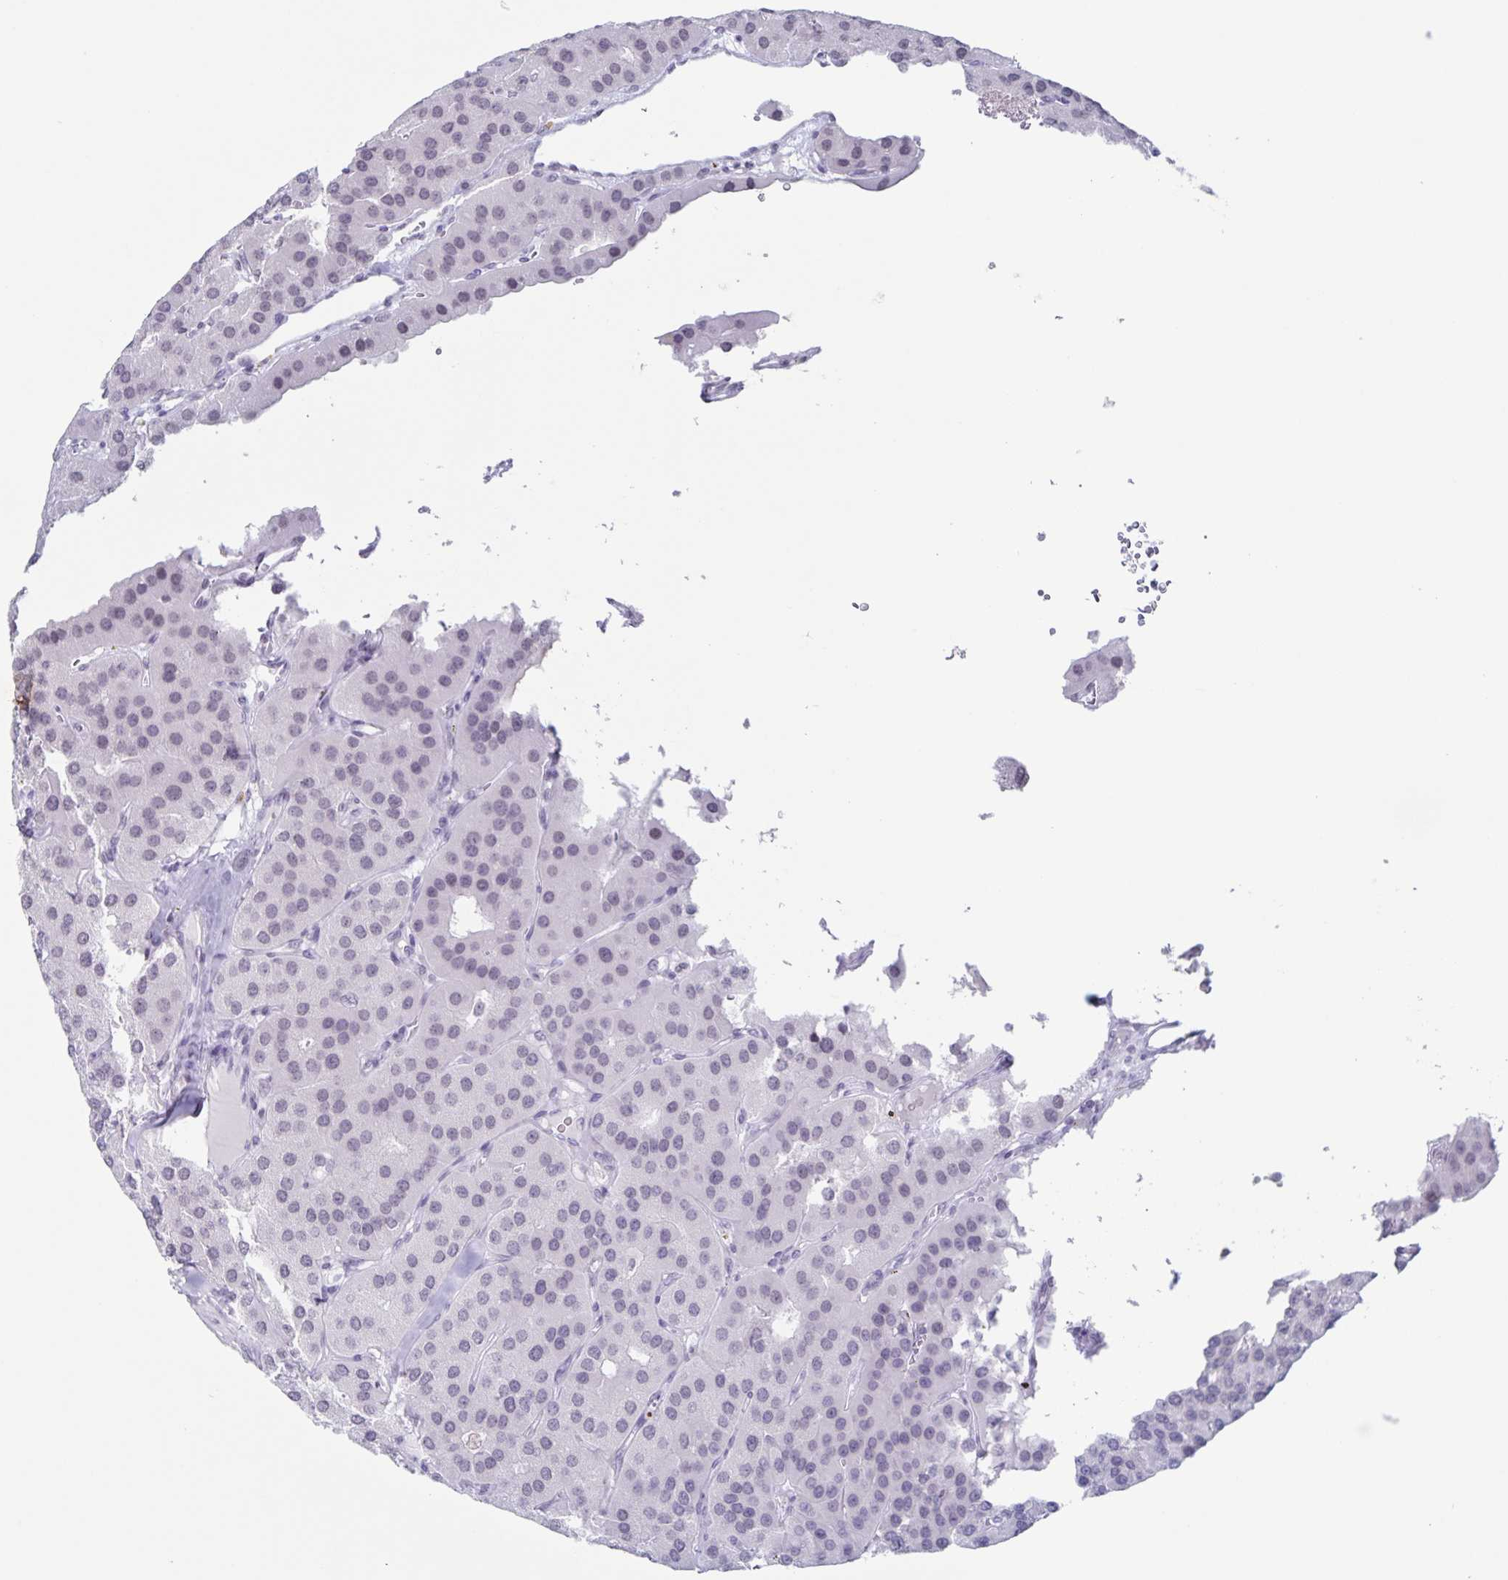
{"staining": {"intensity": "weak", "quantity": "<25%", "location": "nuclear"}, "tissue": "parathyroid gland", "cell_type": "Glandular cells", "image_type": "normal", "snomed": [{"axis": "morphology", "description": "Normal tissue, NOS"}, {"axis": "morphology", "description": "Adenoma, NOS"}, {"axis": "topography", "description": "Parathyroid gland"}], "caption": "Parathyroid gland was stained to show a protein in brown. There is no significant staining in glandular cells. (Stains: DAB IHC with hematoxylin counter stain, Microscopy: brightfield microscopy at high magnification).", "gene": "LCE6A", "patient": {"sex": "female", "age": 86}}